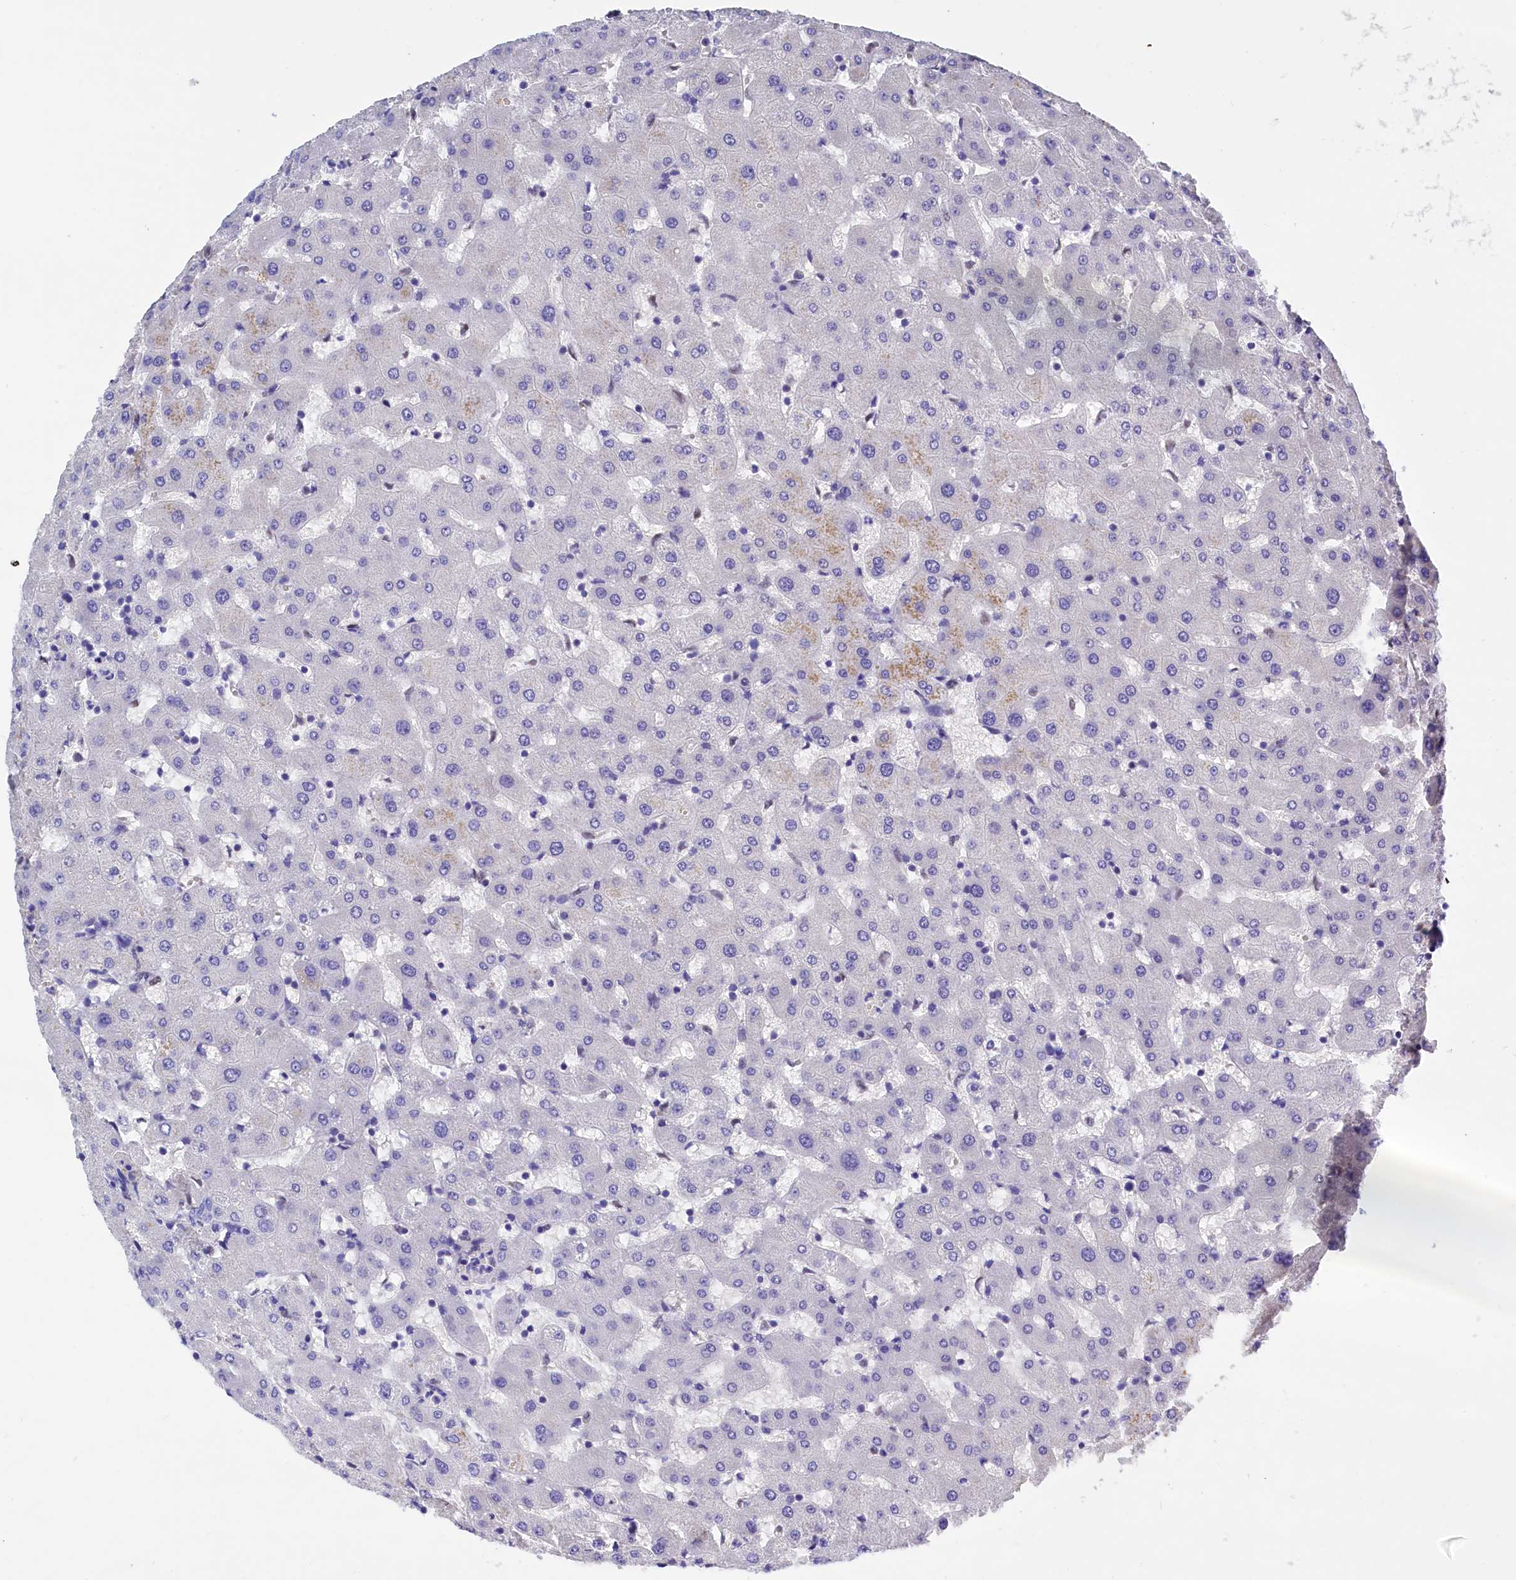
{"staining": {"intensity": "negative", "quantity": "none", "location": "none"}, "tissue": "liver", "cell_type": "Cholangiocytes", "image_type": "normal", "snomed": [{"axis": "morphology", "description": "Normal tissue, NOS"}, {"axis": "topography", "description": "Liver"}], "caption": "Immunohistochemistry of unremarkable human liver reveals no expression in cholangiocytes.", "gene": "BTBD9", "patient": {"sex": "female", "age": 63}}